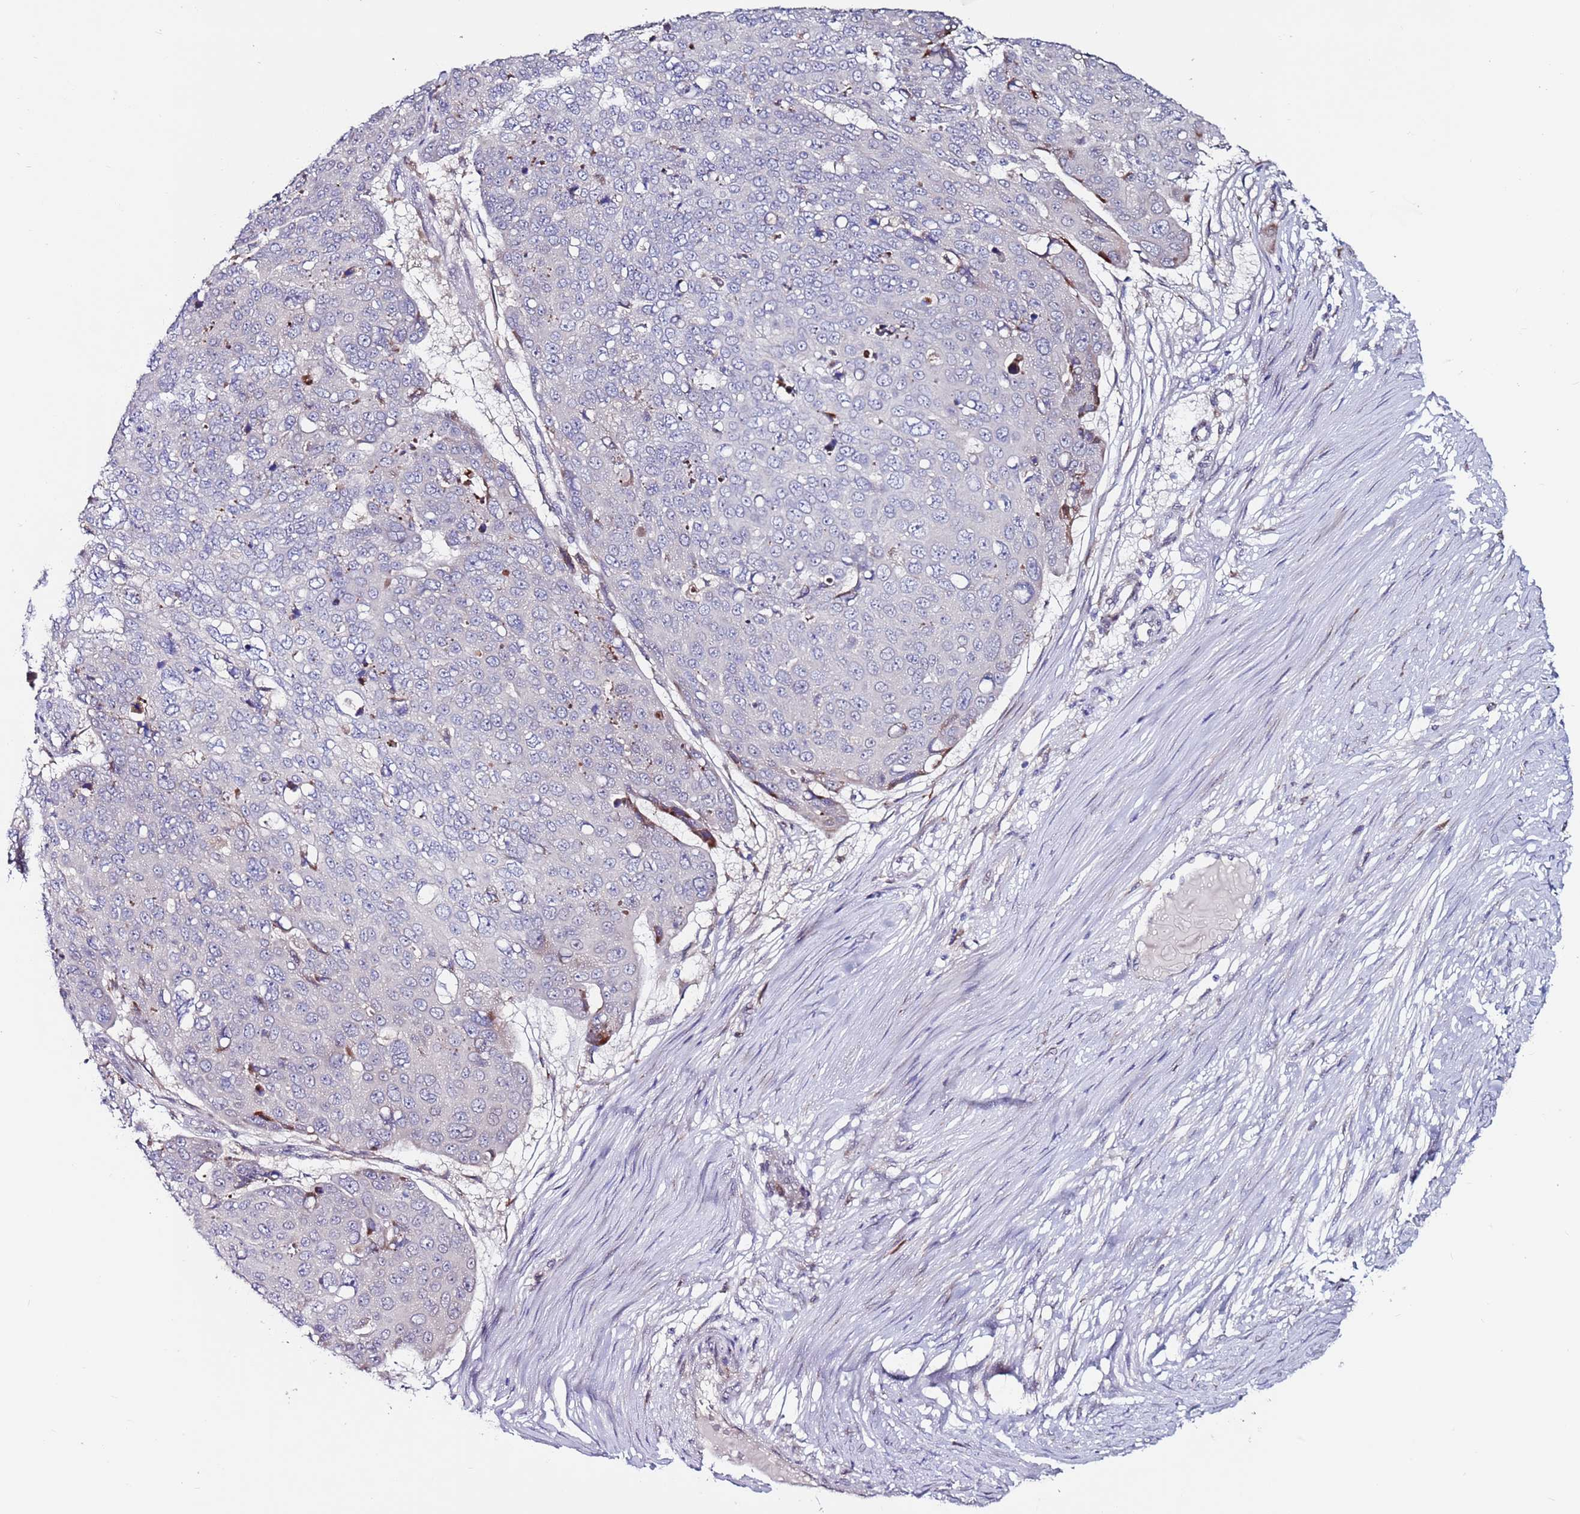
{"staining": {"intensity": "negative", "quantity": "none", "location": "none"}, "tissue": "skin cancer", "cell_type": "Tumor cells", "image_type": "cancer", "snomed": [{"axis": "morphology", "description": "Squamous cell carcinoma, NOS"}, {"axis": "topography", "description": "Skin"}], "caption": "DAB immunohistochemical staining of skin squamous cell carcinoma demonstrates no significant expression in tumor cells.", "gene": "FBXO27", "patient": {"sex": "male", "age": 71}}